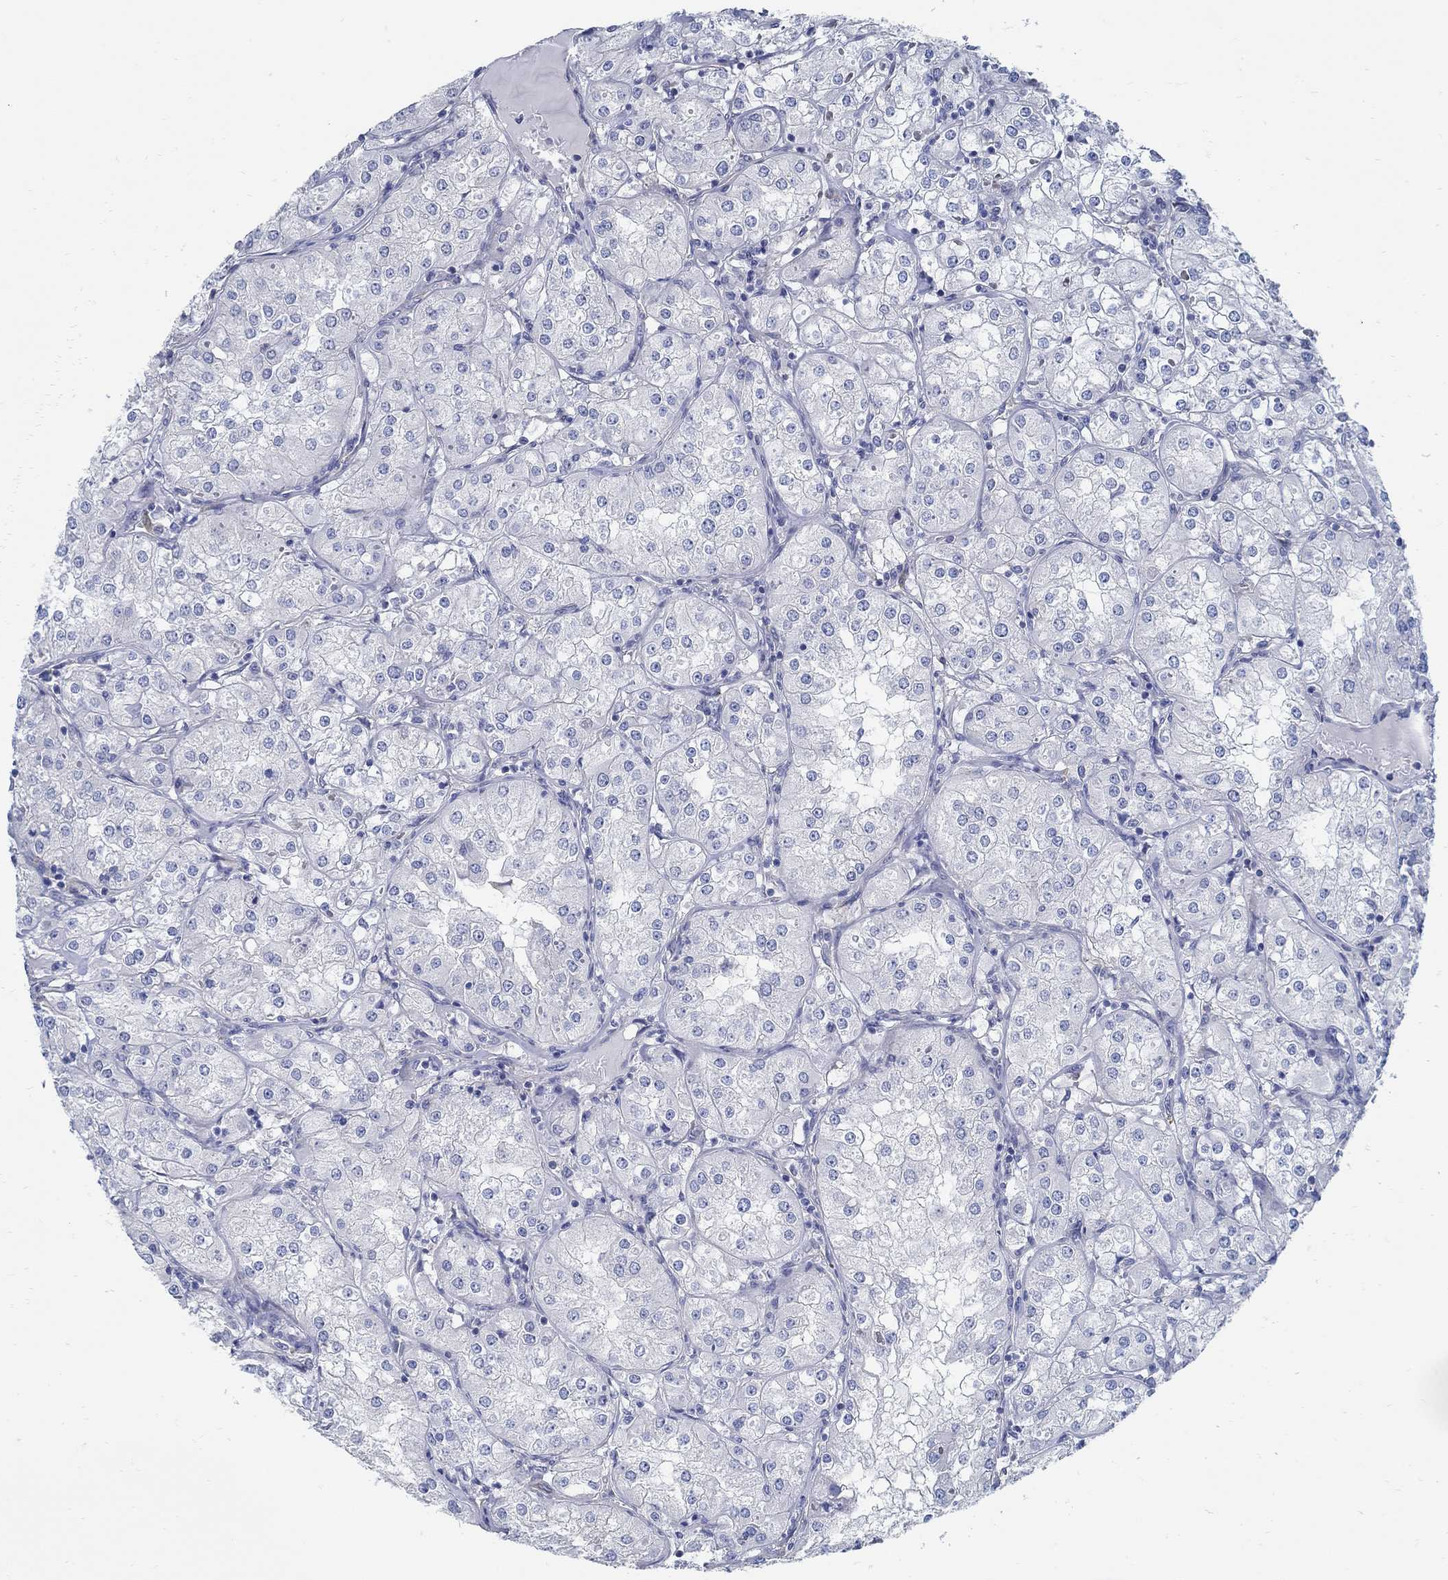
{"staining": {"intensity": "negative", "quantity": "none", "location": "none"}, "tissue": "renal cancer", "cell_type": "Tumor cells", "image_type": "cancer", "snomed": [{"axis": "morphology", "description": "Adenocarcinoma, NOS"}, {"axis": "topography", "description": "Kidney"}], "caption": "This is an immunohistochemistry histopathology image of adenocarcinoma (renal). There is no positivity in tumor cells.", "gene": "C15orf39", "patient": {"sex": "male", "age": 77}}